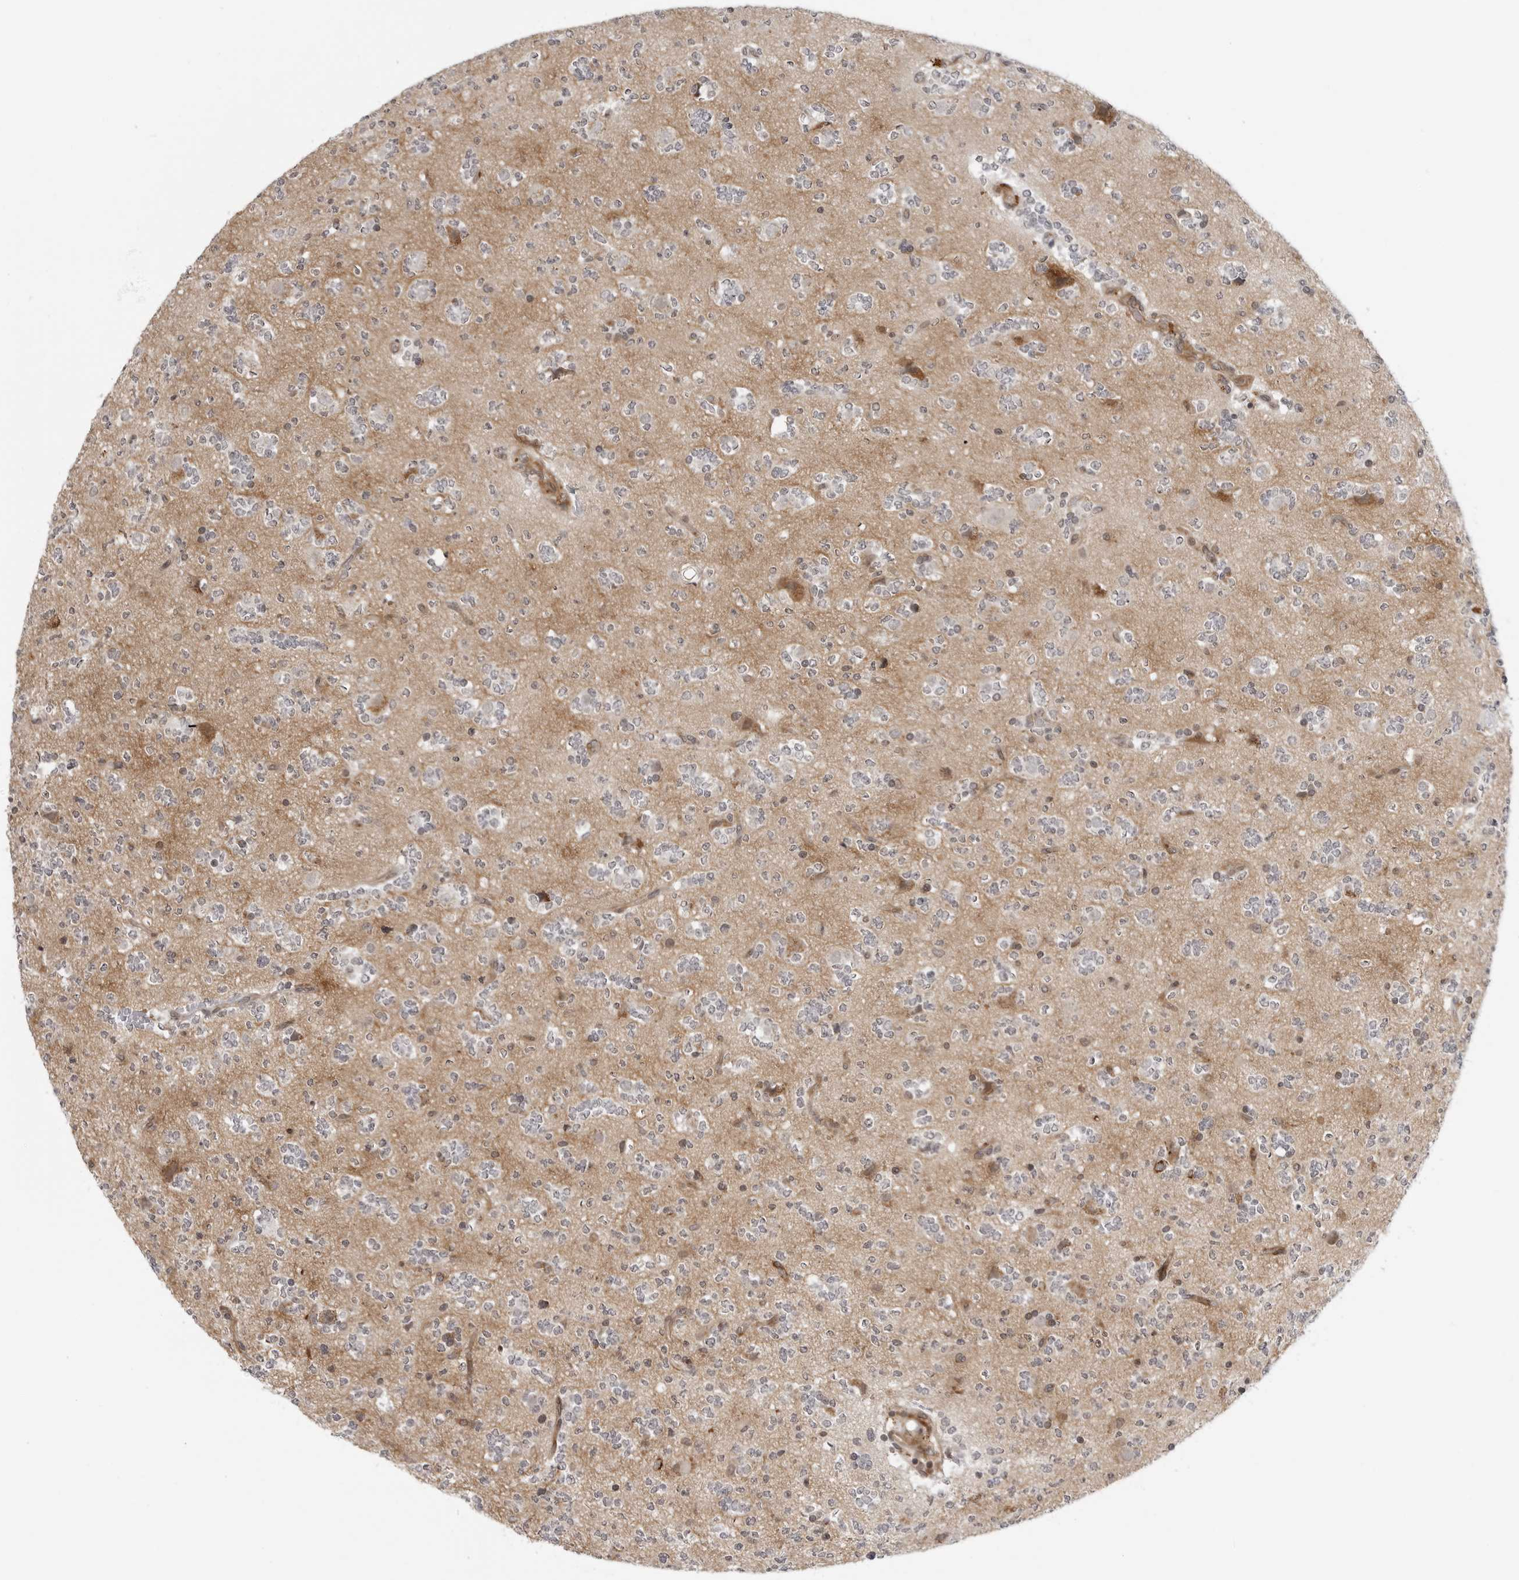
{"staining": {"intensity": "weak", "quantity": "<25%", "location": "cytoplasmic/membranous"}, "tissue": "glioma", "cell_type": "Tumor cells", "image_type": "cancer", "snomed": [{"axis": "morphology", "description": "Glioma, malignant, High grade"}, {"axis": "topography", "description": "Brain"}], "caption": "The image shows no staining of tumor cells in glioma.", "gene": "ADAMTS5", "patient": {"sex": "female", "age": 62}}